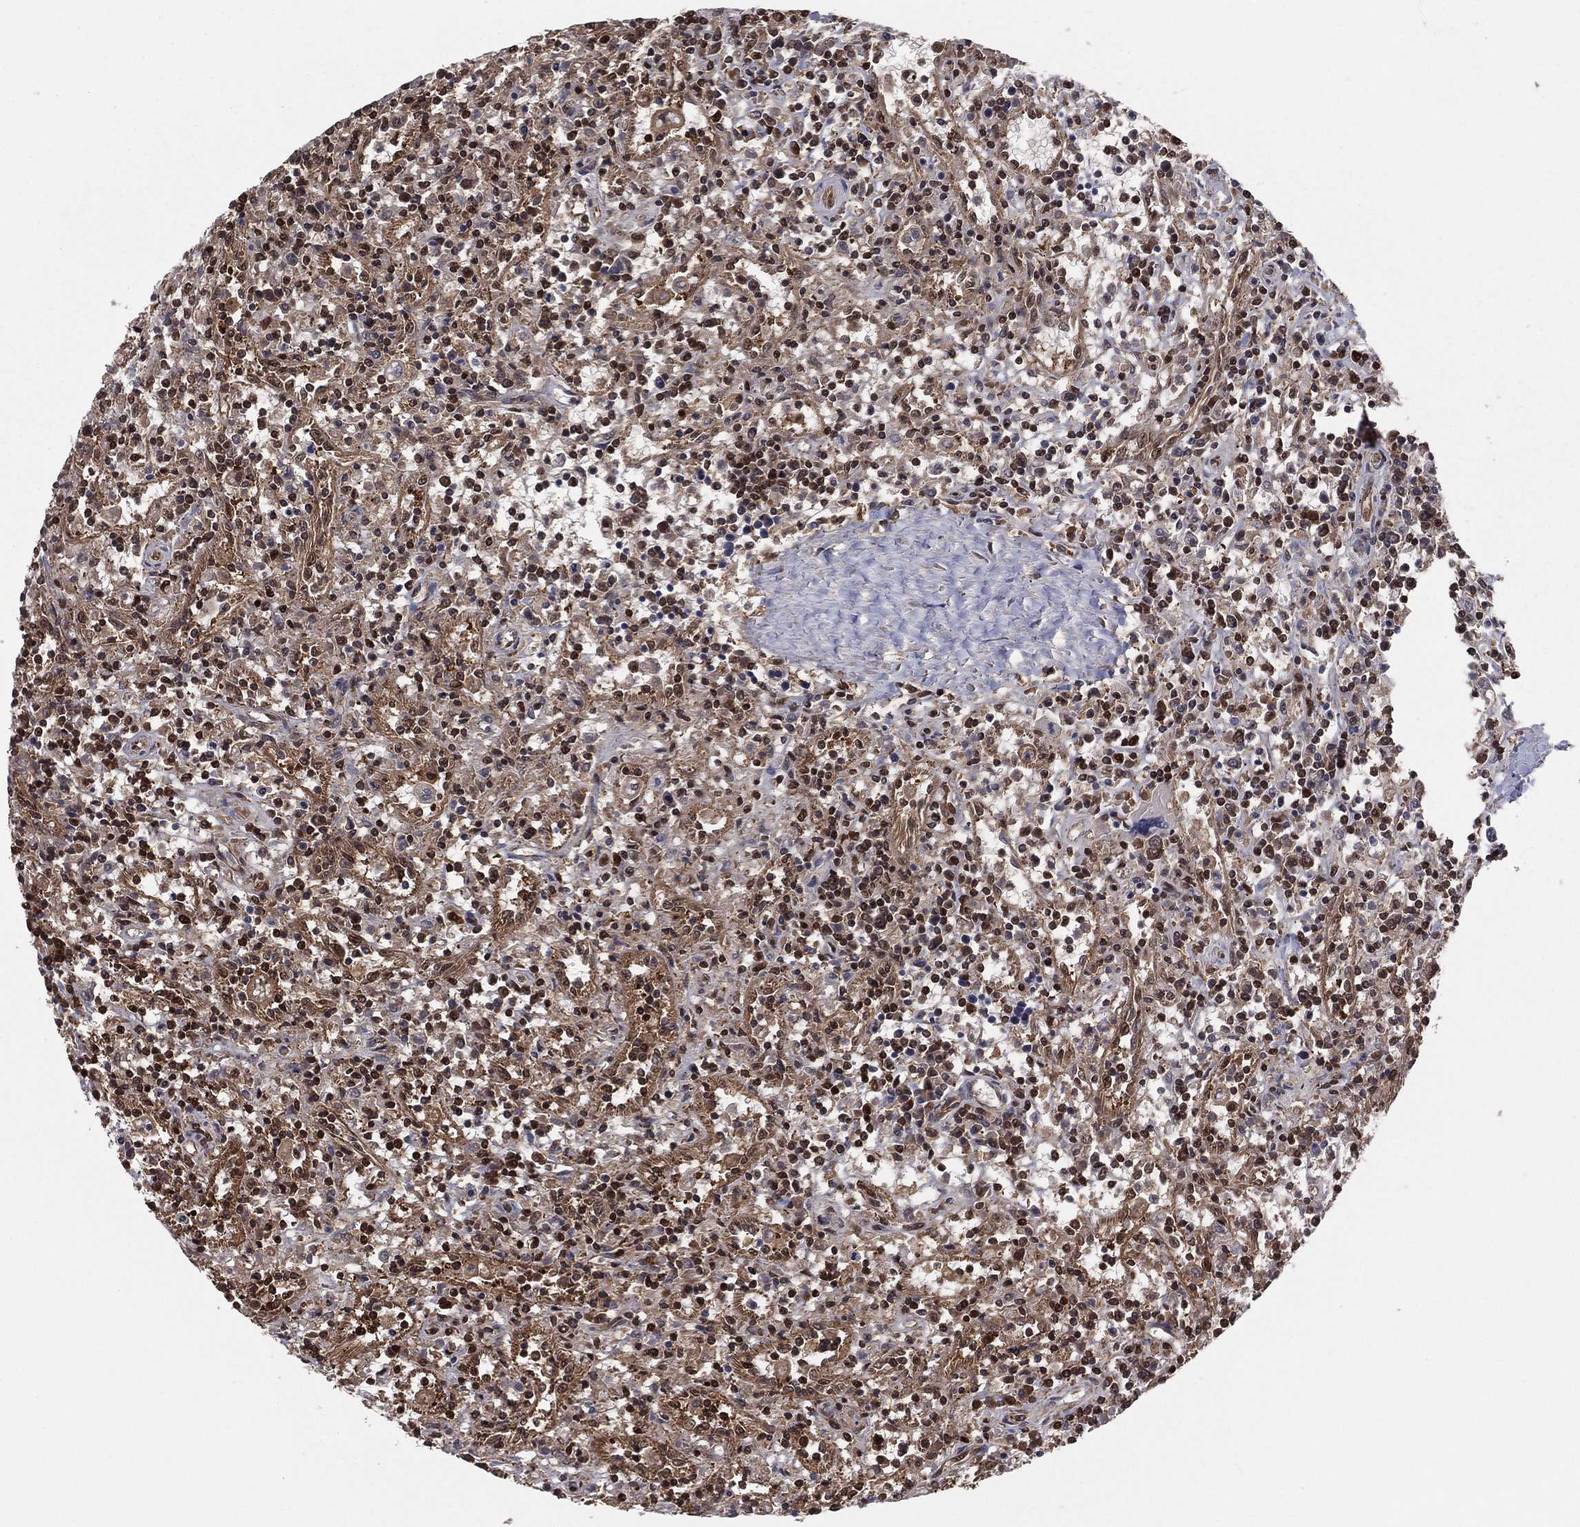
{"staining": {"intensity": "moderate", "quantity": "25%-75%", "location": "cytoplasmic/membranous,nuclear"}, "tissue": "lymphoma", "cell_type": "Tumor cells", "image_type": "cancer", "snomed": [{"axis": "morphology", "description": "Malignant lymphoma, non-Hodgkin's type, Low grade"}, {"axis": "topography", "description": "Spleen"}], "caption": "Protein expression analysis of human lymphoma reveals moderate cytoplasmic/membranous and nuclear positivity in approximately 25%-75% of tumor cells. (DAB (3,3'-diaminobenzidine) IHC with brightfield microscopy, high magnification).", "gene": "ICOSLG", "patient": {"sex": "male", "age": 62}}